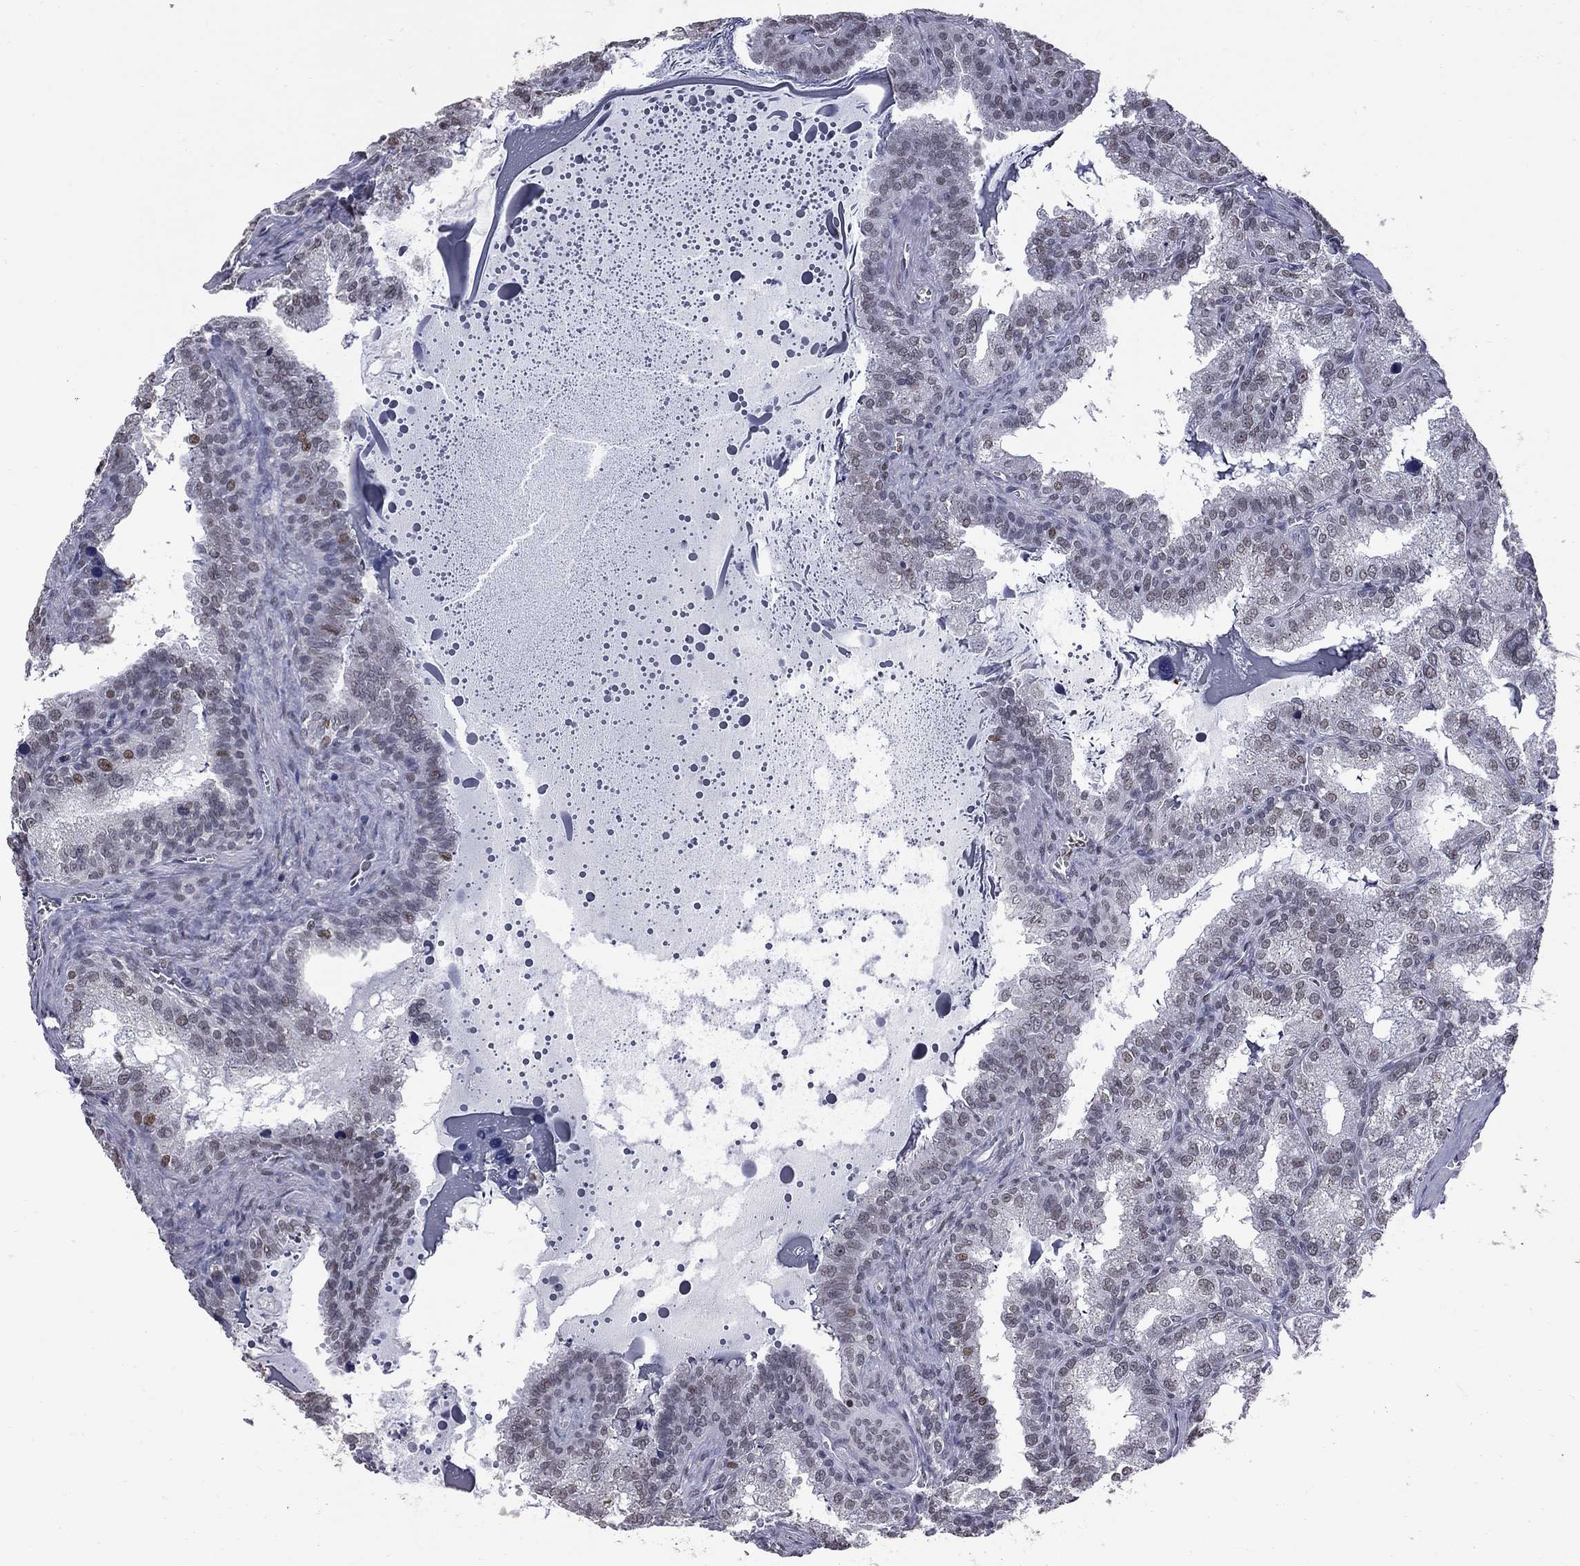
{"staining": {"intensity": "moderate", "quantity": "<25%", "location": "nuclear"}, "tissue": "seminal vesicle", "cell_type": "Glandular cells", "image_type": "normal", "snomed": [{"axis": "morphology", "description": "Normal tissue, NOS"}, {"axis": "topography", "description": "Seminal veicle"}], "caption": "High-power microscopy captured an immunohistochemistry (IHC) histopathology image of normal seminal vesicle, revealing moderate nuclear staining in about <25% of glandular cells. (DAB = brown stain, brightfield microscopy at high magnification).", "gene": "ZNF154", "patient": {"sex": "male", "age": 57}}